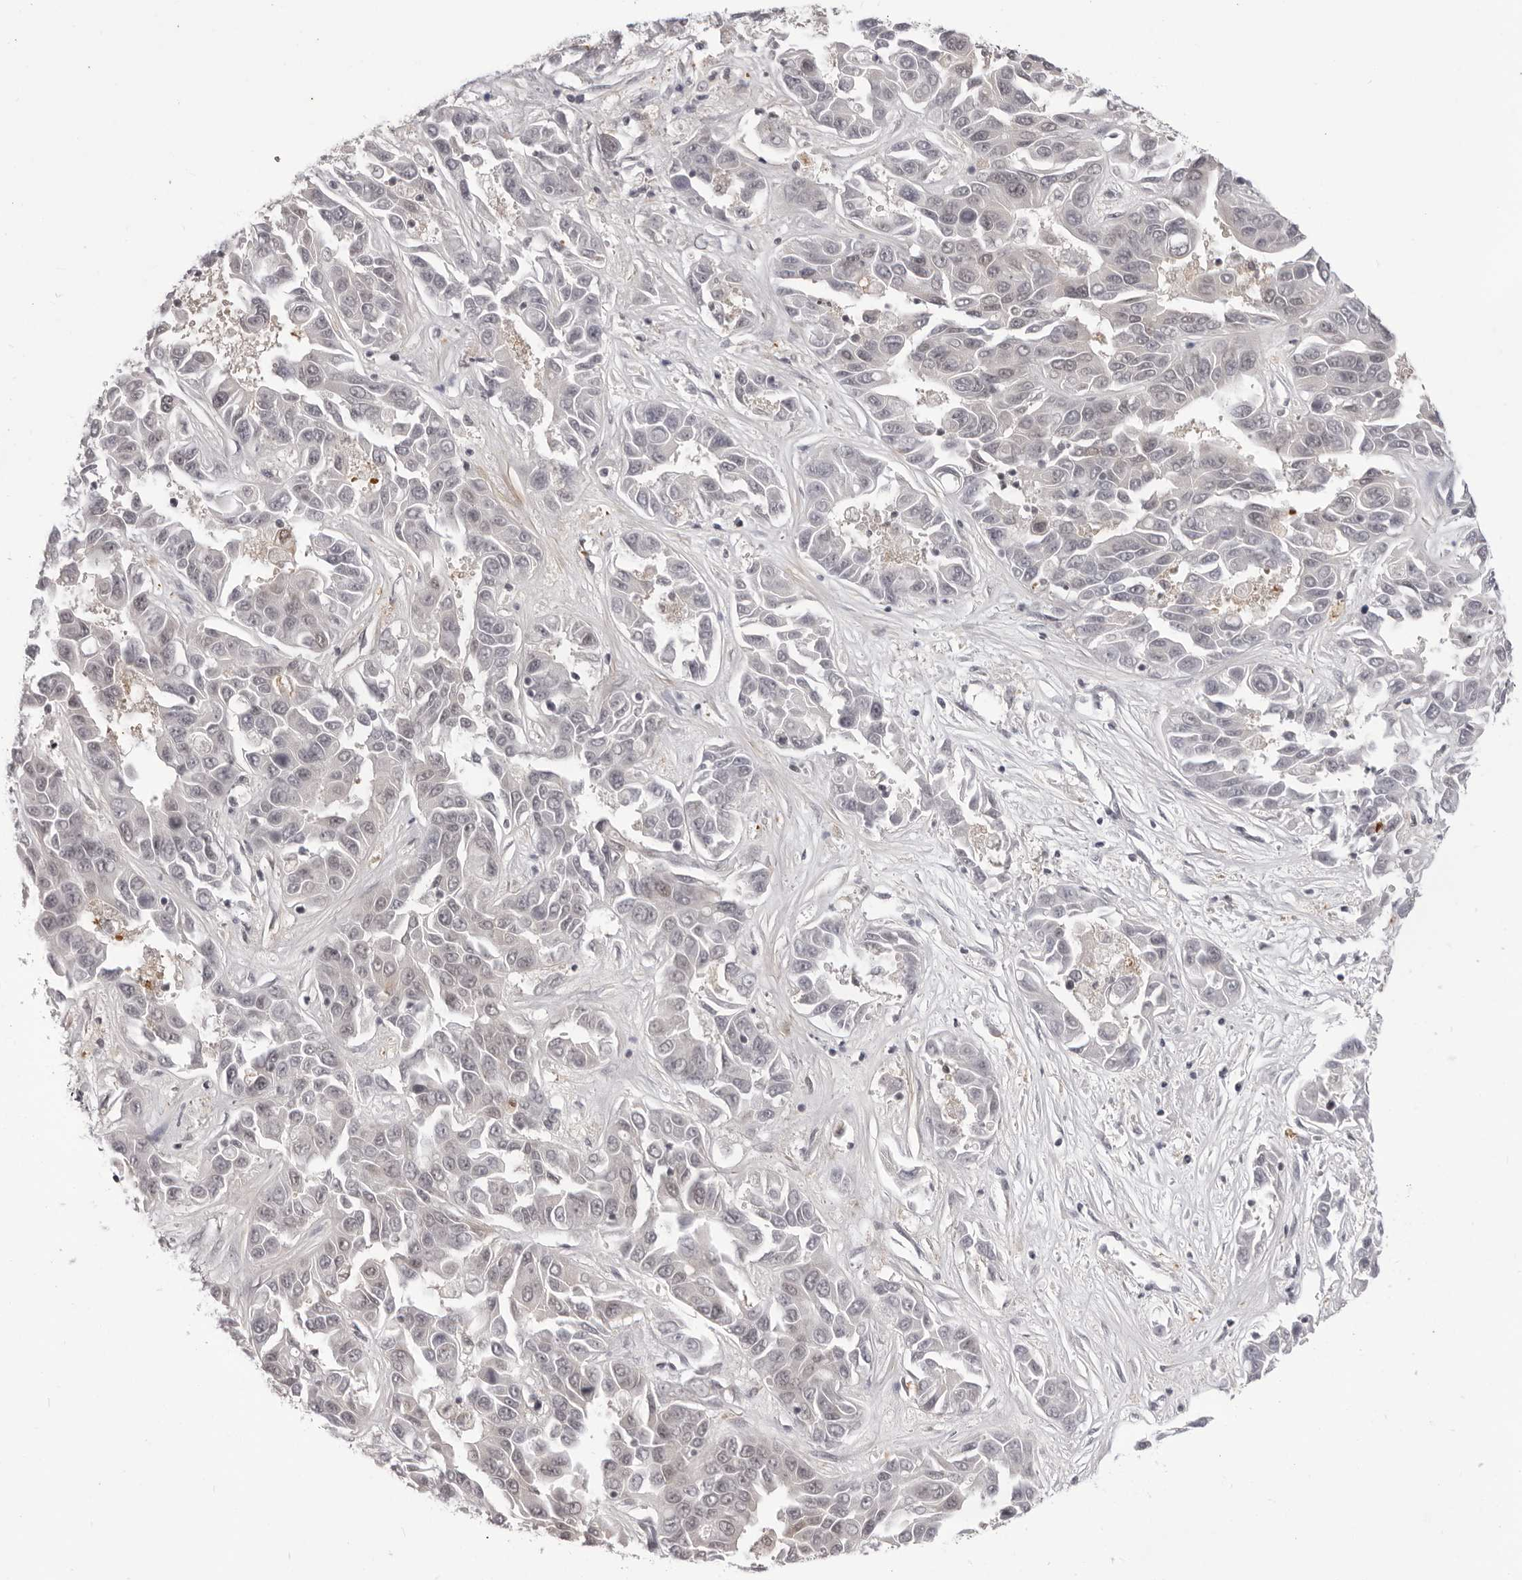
{"staining": {"intensity": "negative", "quantity": "none", "location": "none"}, "tissue": "liver cancer", "cell_type": "Tumor cells", "image_type": "cancer", "snomed": [{"axis": "morphology", "description": "Cholangiocarcinoma"}, {"axis": "topography", "description": "Liver"}], "caption": "An immunohistochemistry histopathology image of cholangiocarcinoma (liver) is shown. There is no staining in tumor cells of cholangiocarcinoma (liver). The staining is performed using DAB (3,3'-diaminobenzidine) brown chromogen with nuclei counter-stained in using hematoxylin.", "gene": "SRGAP2", "patient": {"sex": "female", "age": 52}}